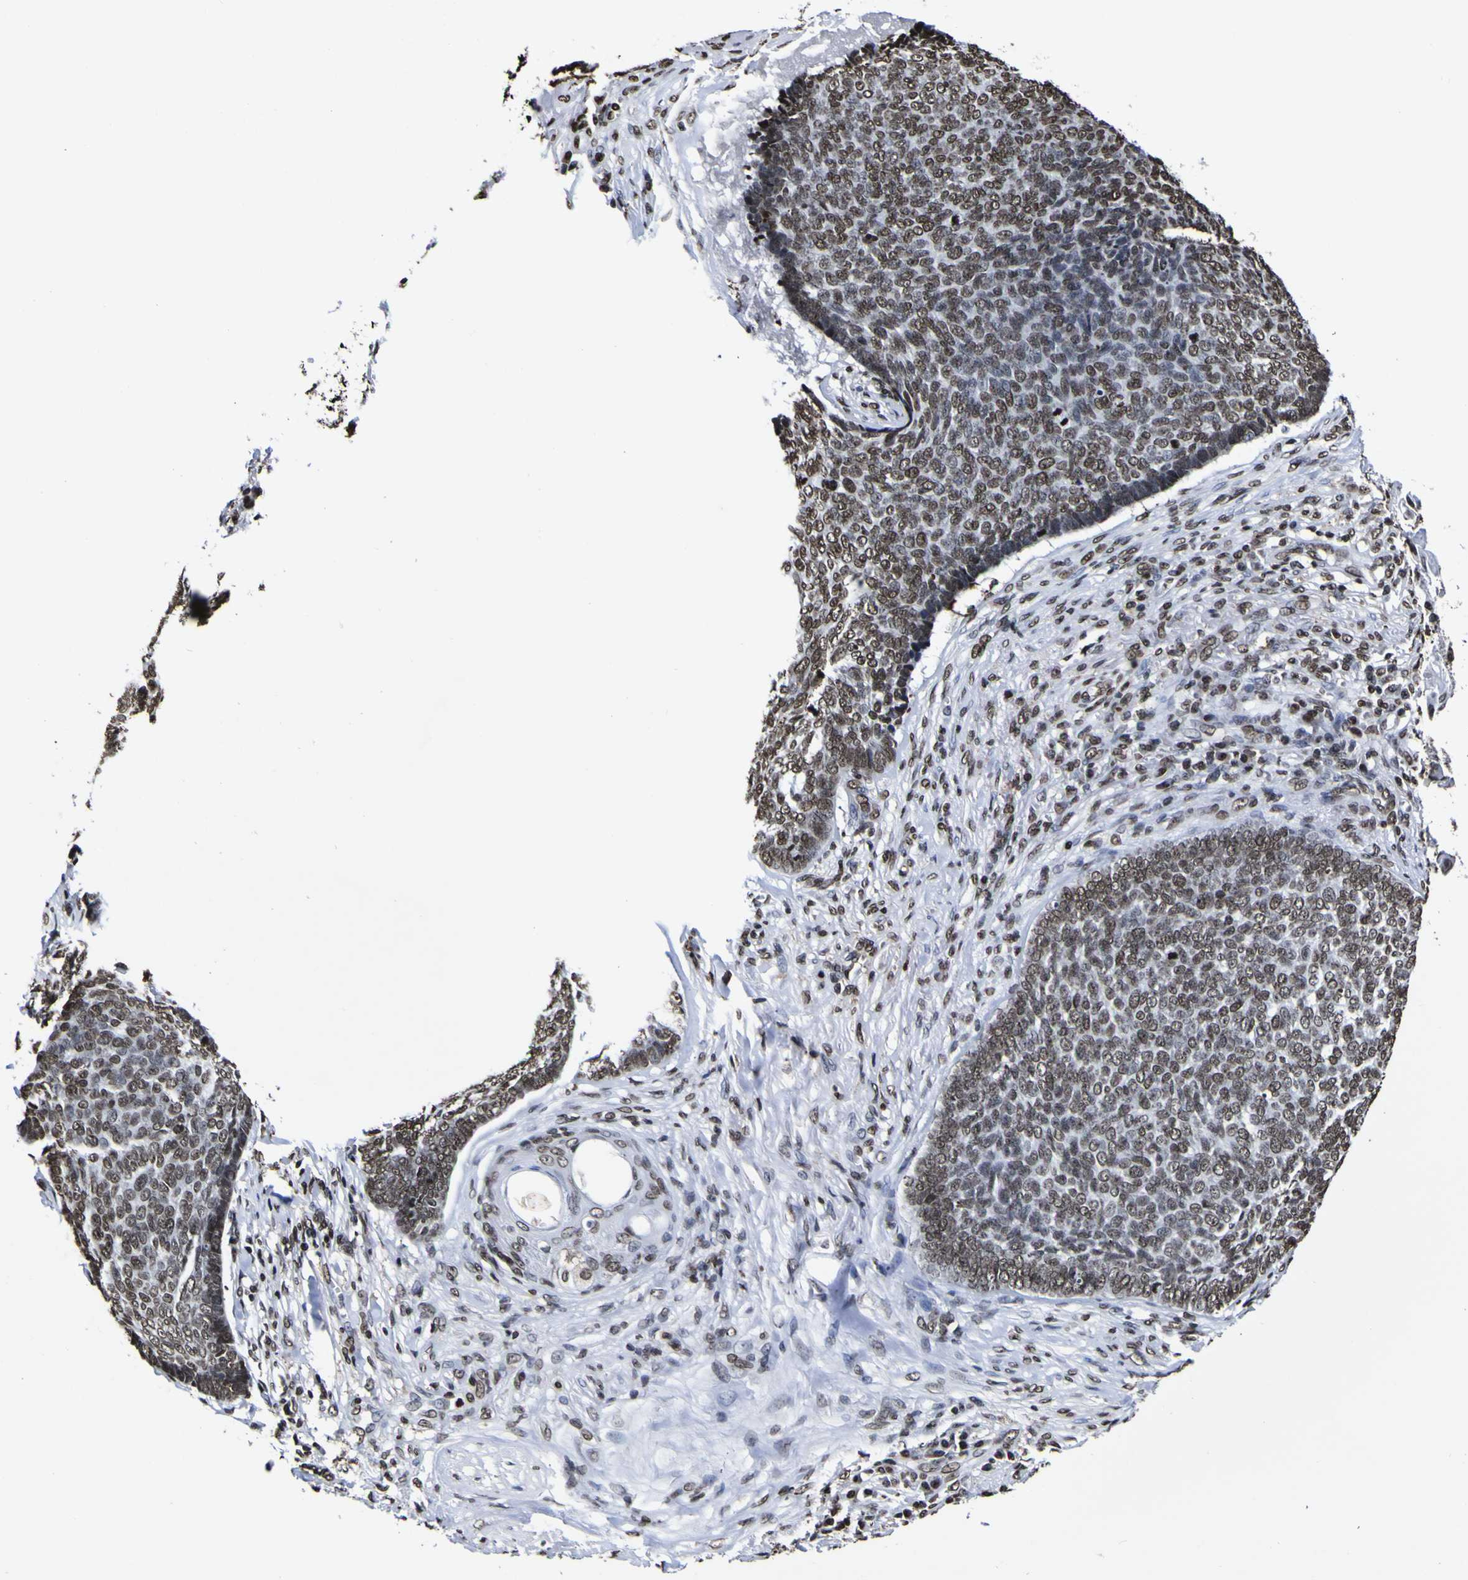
{"staining": {"intensity": "moderate", "quantity": ">75%", "location": "nuclear"}, "tissue": "skin cancer", "cell_type": "Tumor cells", "image_type": "cancer", "snomed": [{"axis": "morphology", "description": "Basal cell carcinoma"}, {"axis": "topography", "description": "Skin"}], "caption": "A medium amount of moderate nuclear staining is seen in about >75% of tumor cells in basal cell carcinoma (skin) tissue.", "gene": "PIAS1", "patient": {"sex": "male", "age": 84}}